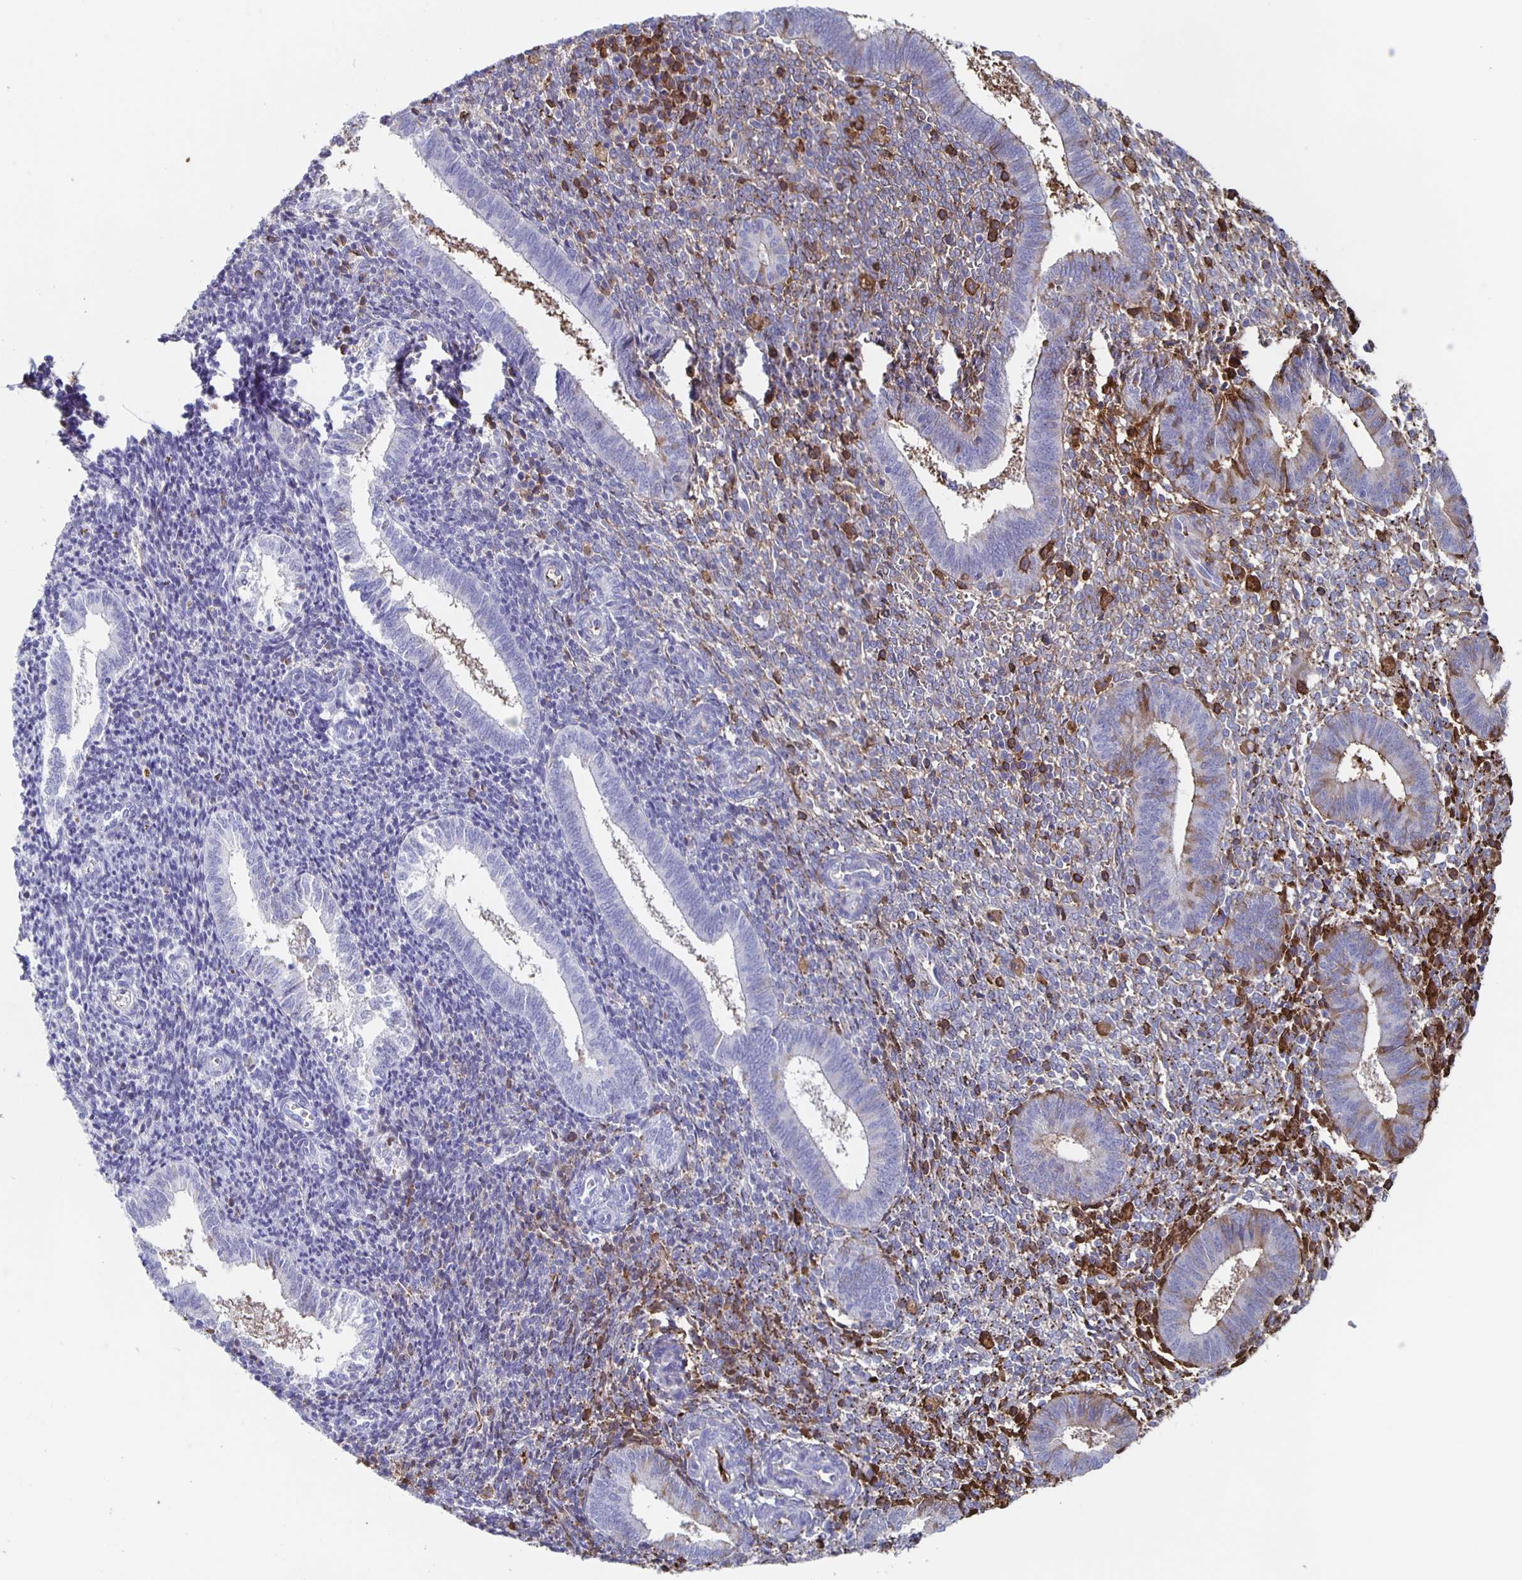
{"staining": {"intensity": "strong", "quantity": "<25%", "location": "cytoplasmic/membranous"}, "tissue": "endometrium", "cell_type": "Cells in endometrial stroma", "image_type": "normal", "snomed": [{"axis": "morphology", "description": "Normal tissue, NOS"}, {"axis": "topography", "description": "Endometrium"}], "caption": "Immunohistochemical staining of benign endometrium demonstrates medium levels of strong cytoplasmic/membranous staining in approximately <25% of cells in endometrial stroma.", "gene": "FGA", "patient": {"sex": "female", "age": 25}}